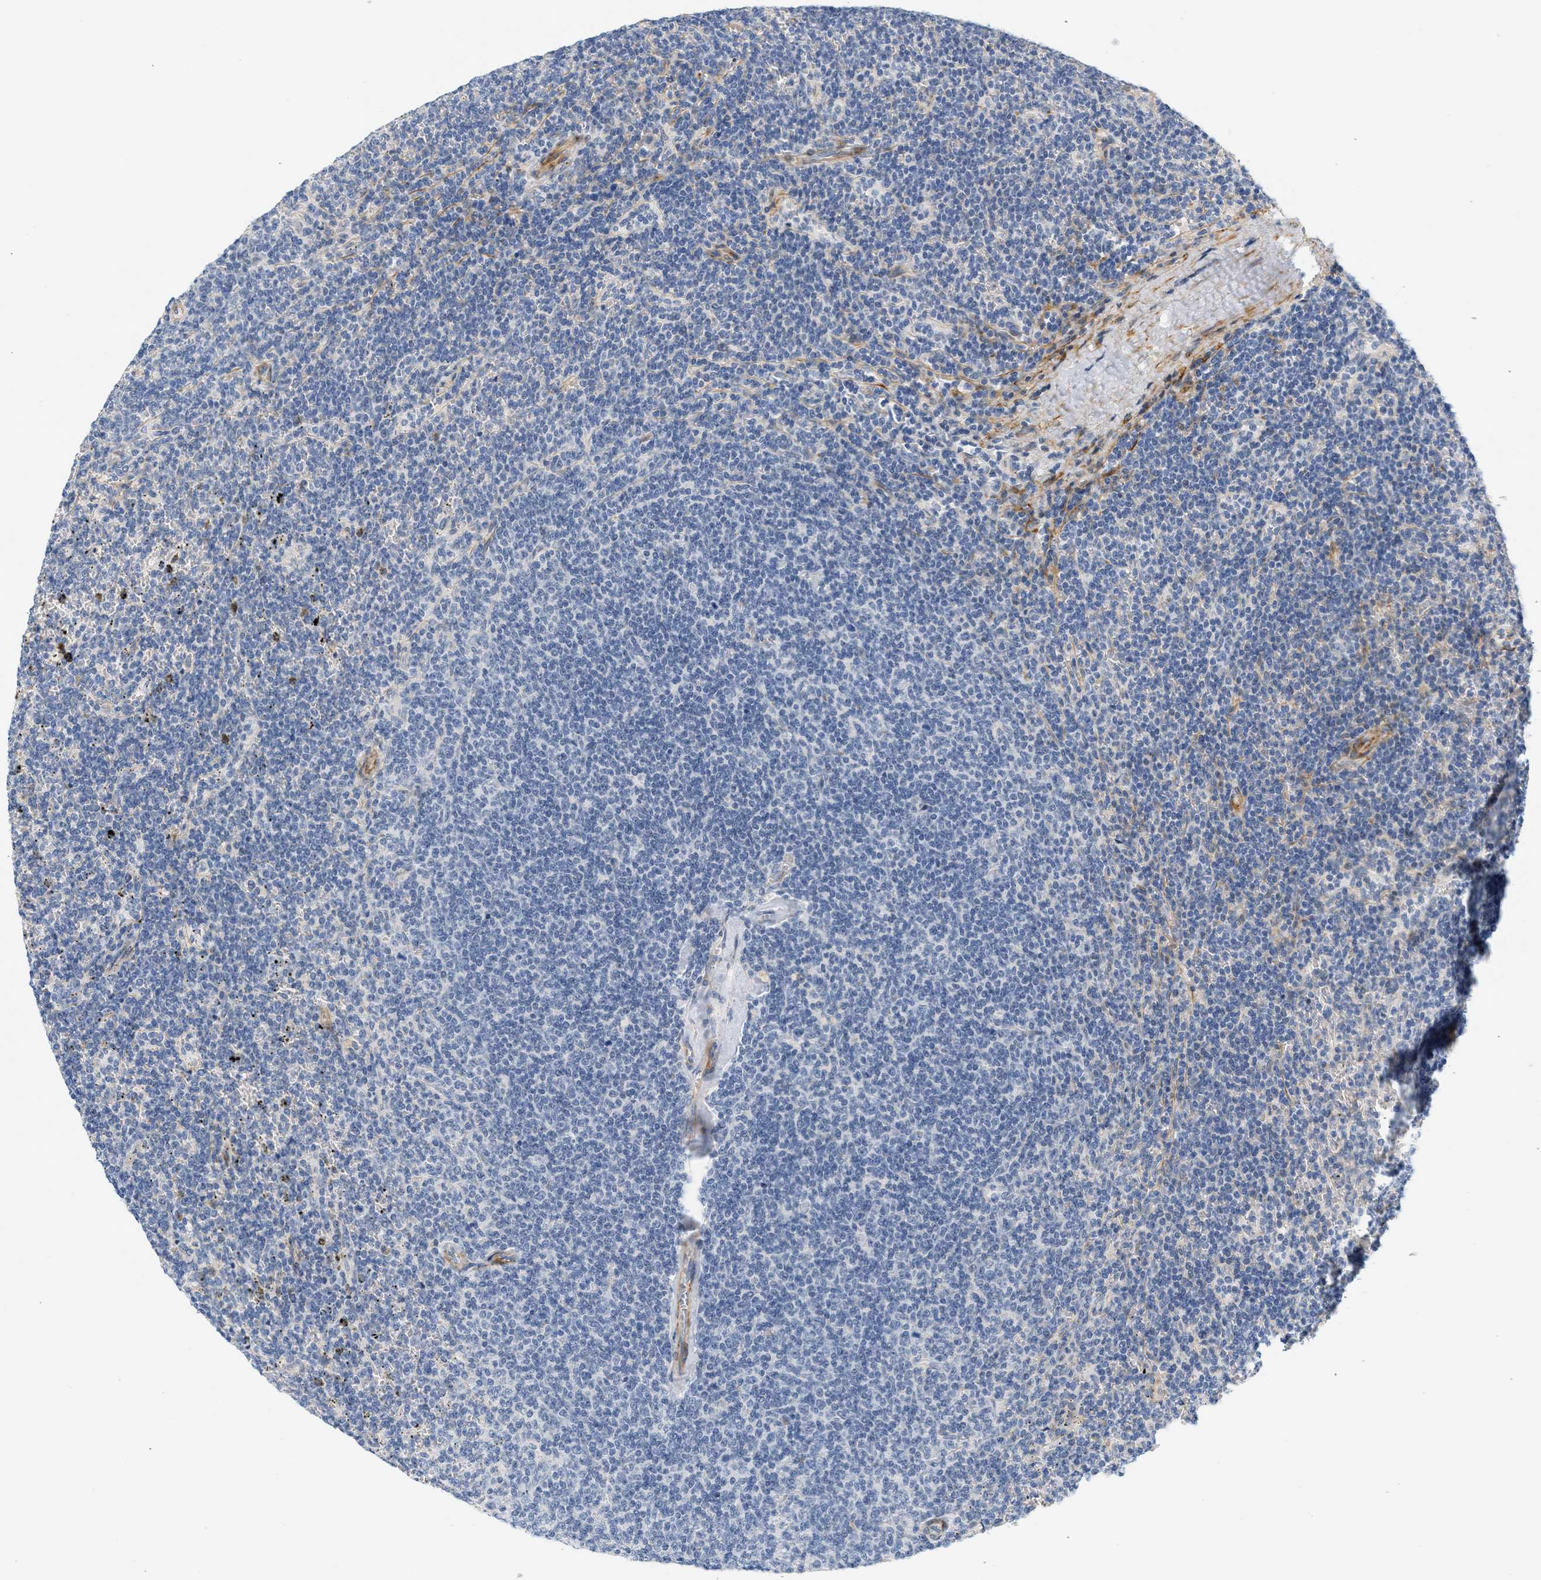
{"staining": {"intensity": "negative", "quantity": "none", "location": "none"}, "tissue": "lymphoma", "cell_type": "Tumor cells", "image_type": "cancer", "snomed": [{"axis": "morphology", "description": "Malignant lymphoma, non-Hodgkin's type, Low grade"}, {"axis": "topography", "description": "Spleen"}], "caption": "Low-grade malignant lymphoma, non-Hodgkin's type was stained to show a protein in brown. There is no significant positivity in tumor cells.", "gene": "SLC30A7", "patient": {"sex": "female", "age": 50}}